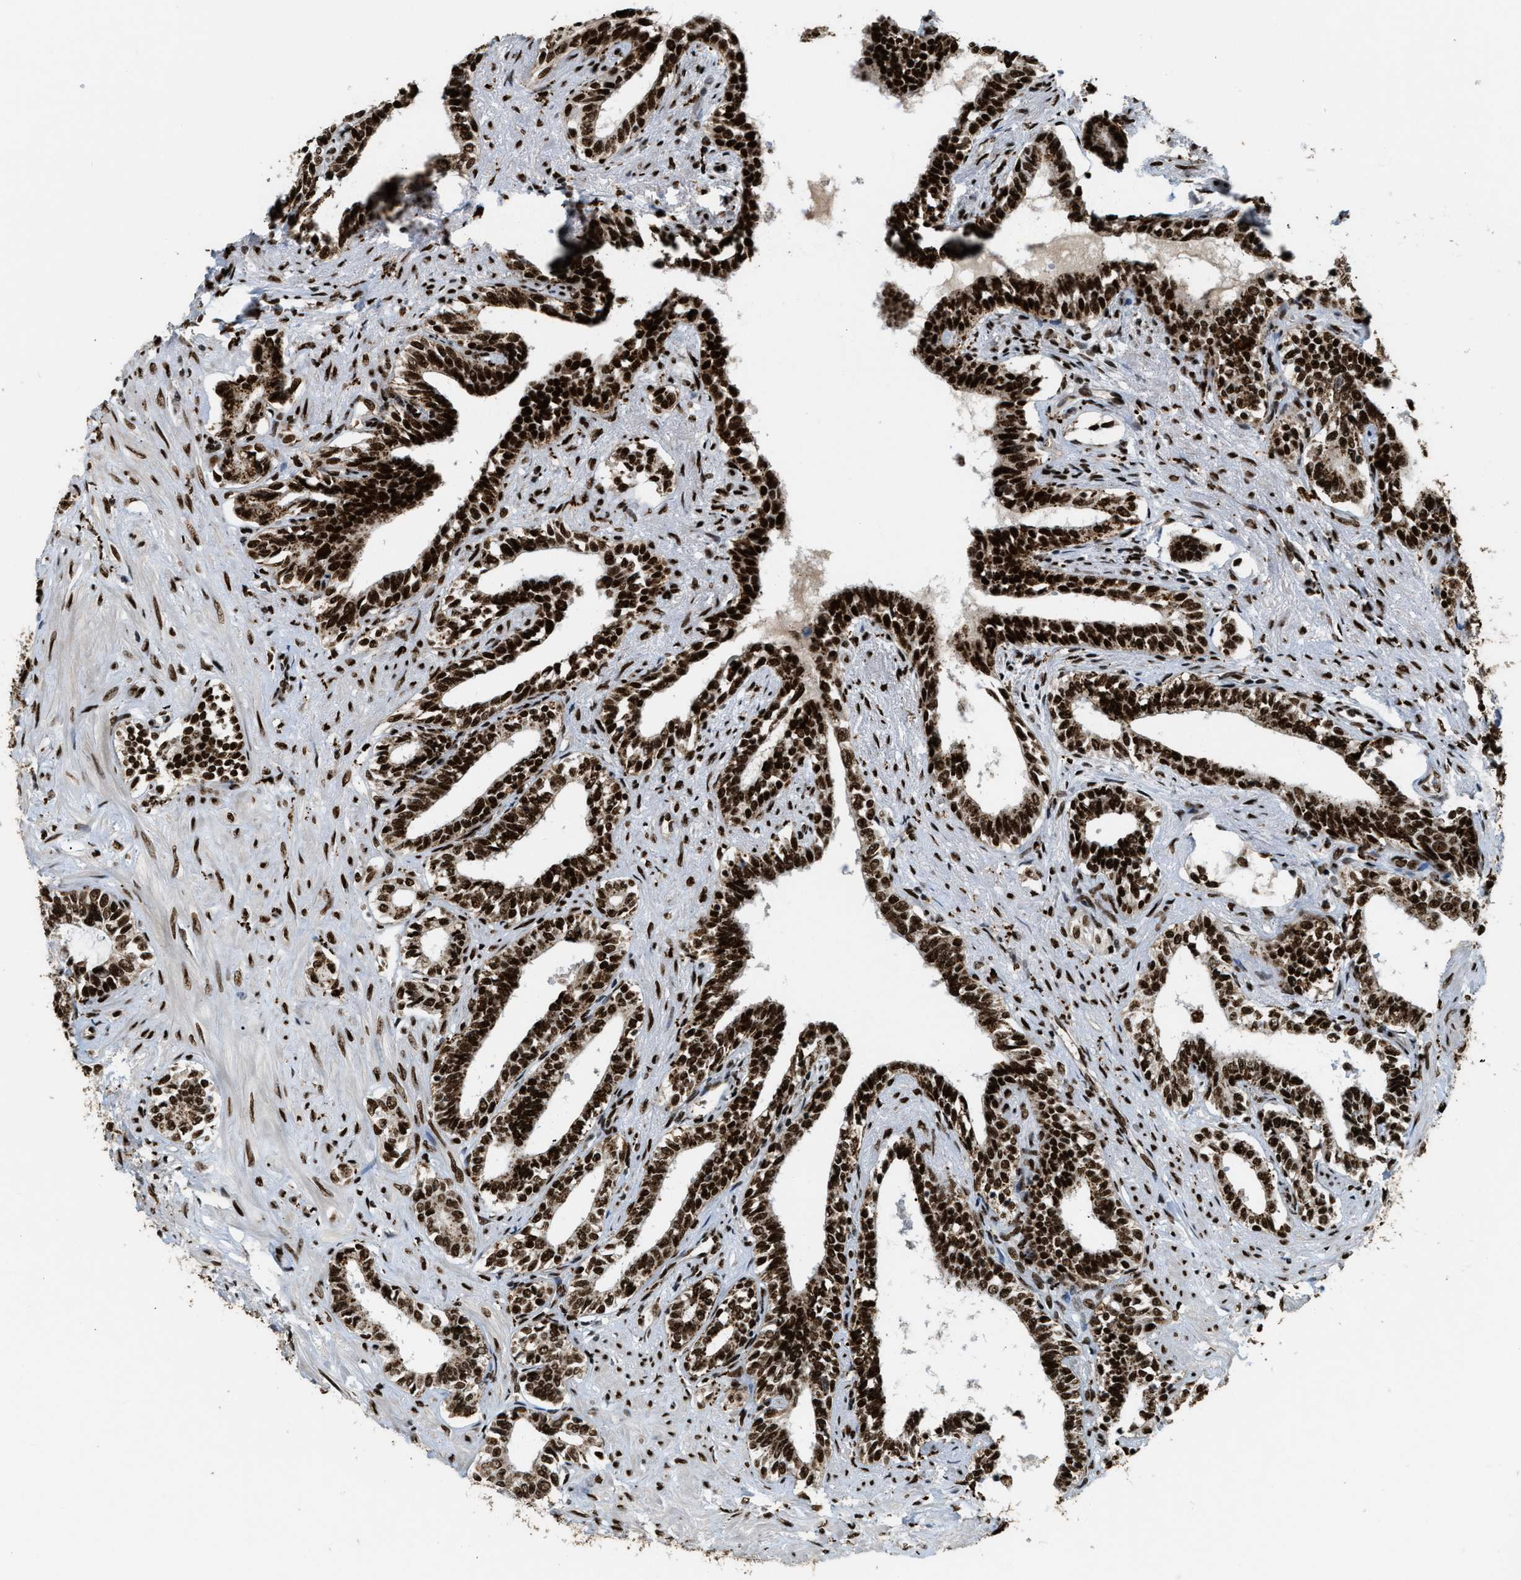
{"staining": {"intensity": "strong", "quantity": ">75%", "location": "cytoplasmic/membranous,nuclear"}, "tissue": "seminal vesicle", "cell_type": "Glandular cells", "image_type": "normal", "snomed": [{"axis": "morphology", "description": "Normal tissue, NOS"}, {"axis": "morphology", "description": "Adenocarcinoma, High grade"}, {"axis": "topography", "description": "Prostate"}, {"axis": "topography", "description": "Seminal veicle"}], "caption": "Immunohistochemical staining of unremarkable human seminal vesicle exhibits strong cytoplasmic/membranous,nuclear protein expression in approximately >75% of glandular cells. (Stains: DAB (3,3'-diaminobenzidine) in brown, nuclei in blue, Microscopy: brightfield microscopy at high magnification).", "gene": "NUMA1", "patient": {"sex": "male", "age": 55}}